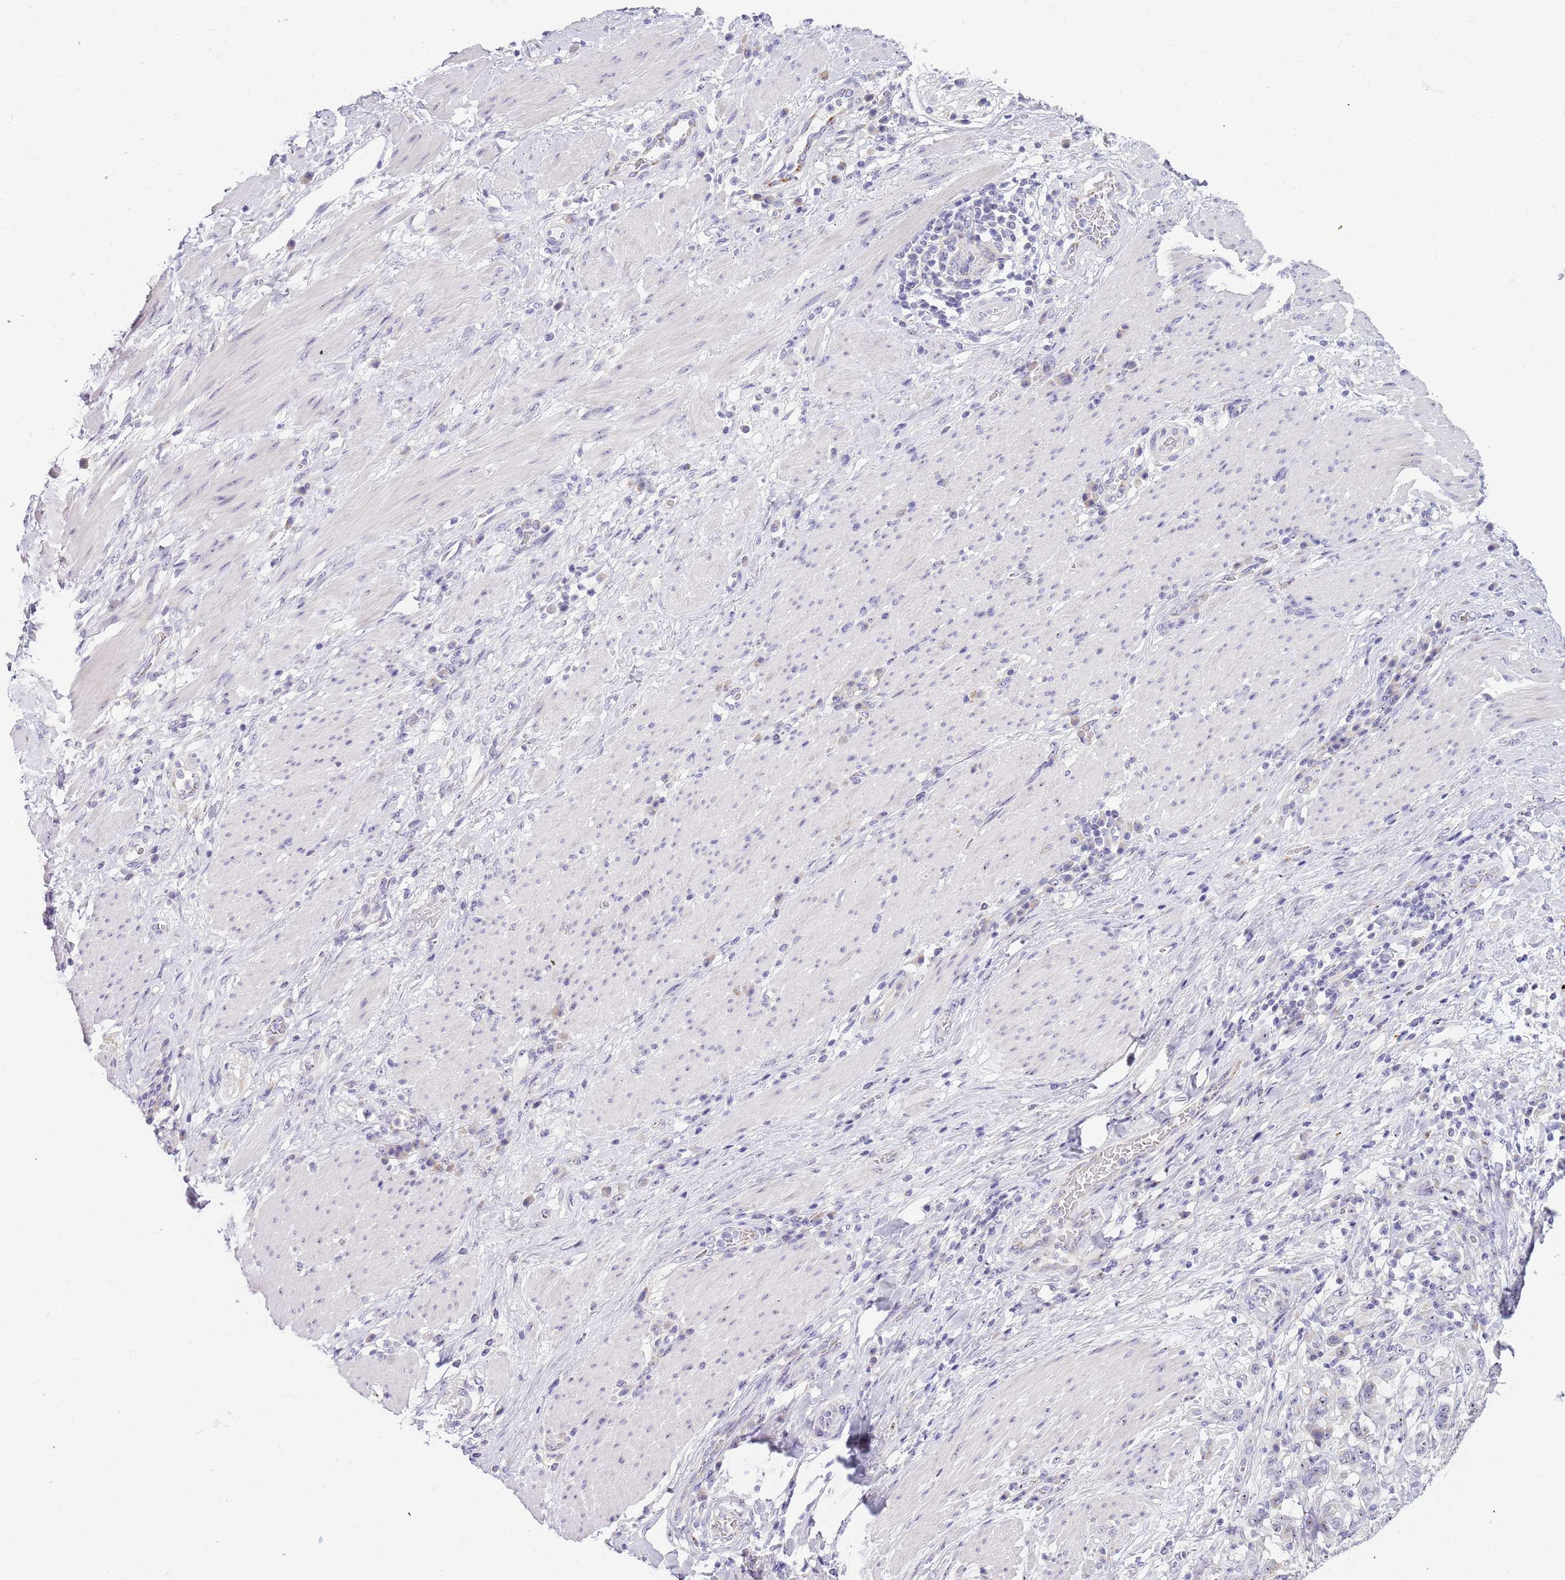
{"staining": {"intensity": "negative", "quantity": "none", "location": "none"}, "tissue": "stomach cancer", "cell_type": "Tumor cells", "image_type": "cancer", "snomed": [{"axis": "morphology", "description": "Normal tissue, NOS"}, {"axis": "morphology", "description": "Adenocarcinoma, NOS"}, {"axis": "topography", "description": "Stomach"}], "caption": "Immunohistochemistry (IHC) histopathology image of neoplastic tissue: human stomach cancer (adenocarcinoma) stained with DAB displays no significant protein expression in tumor cells.", "gene": "DNAJA3", "patient": {"sex": "female", "age": 64}}